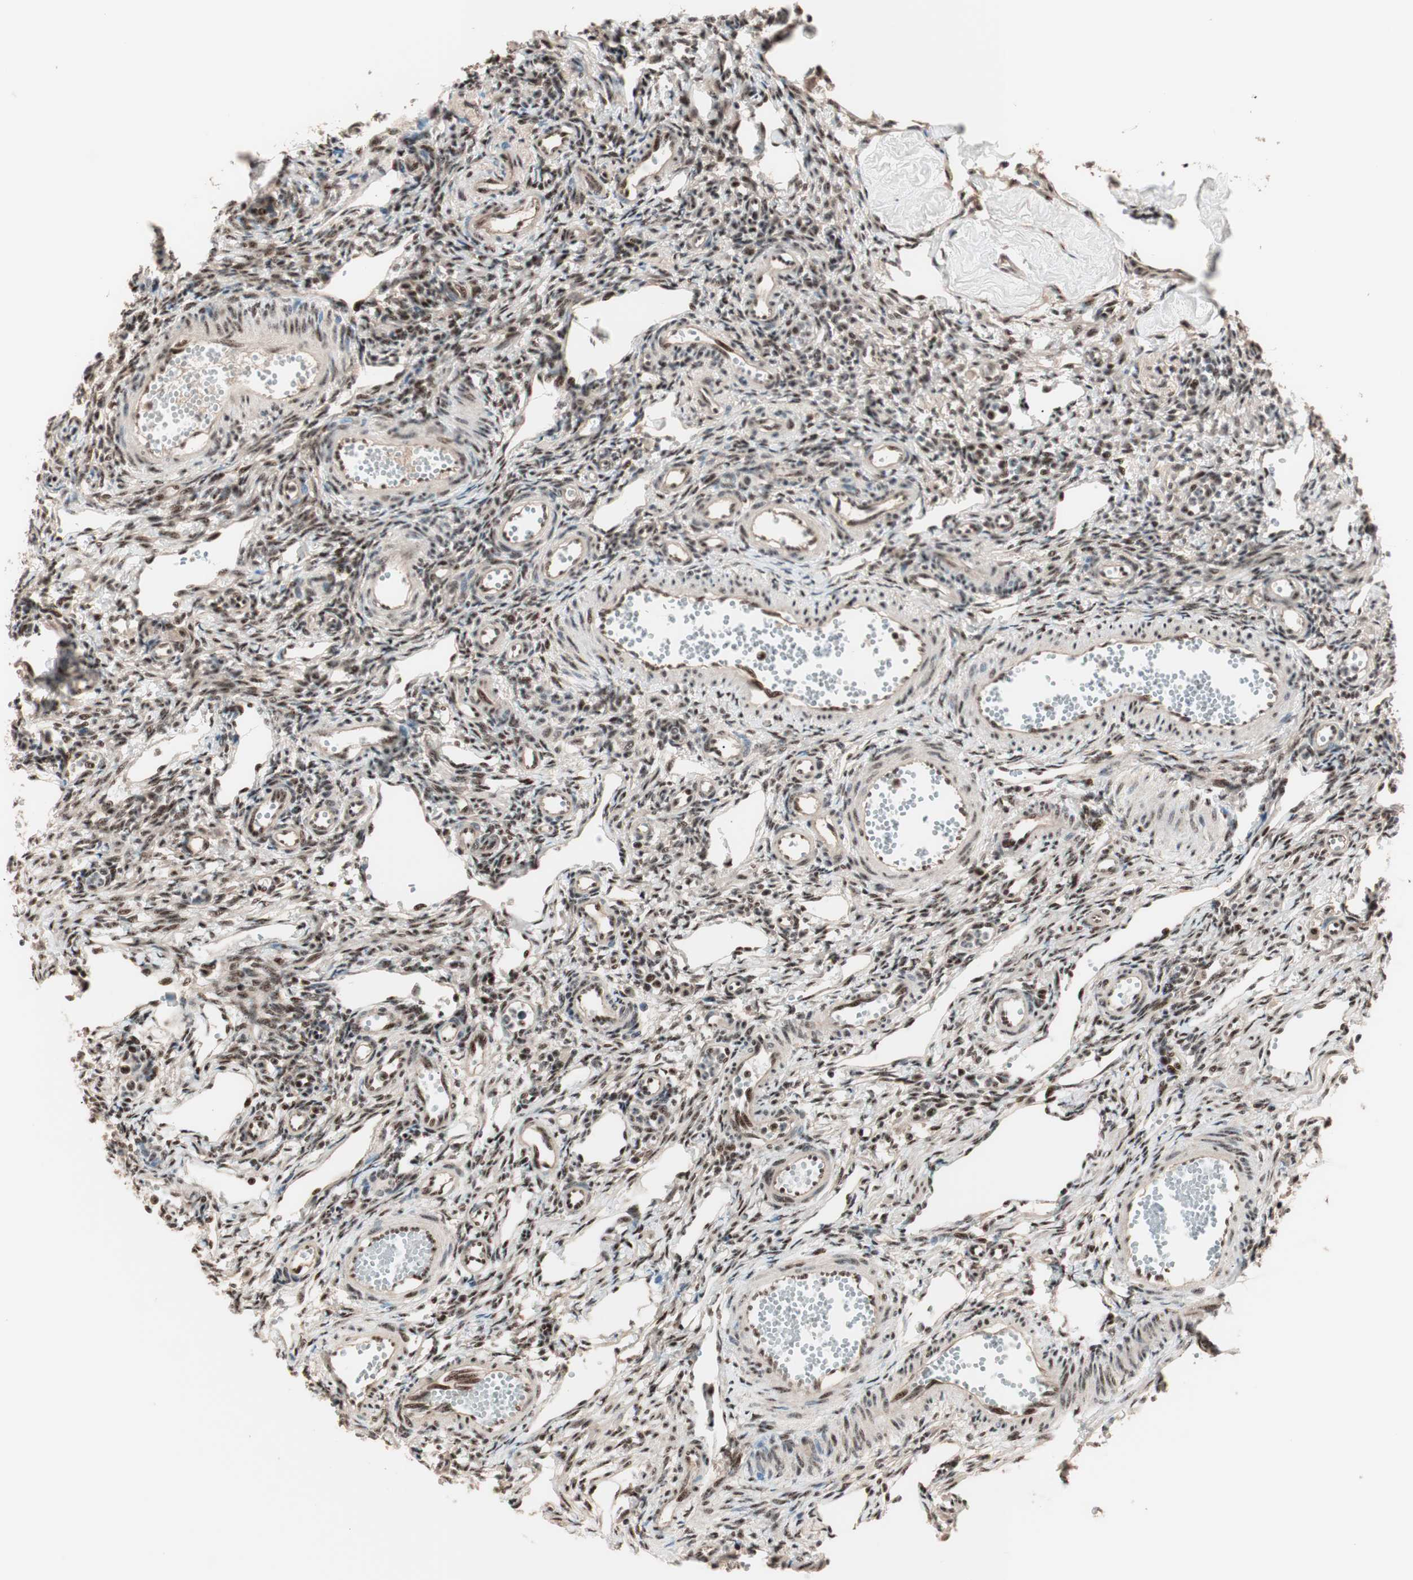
{"staining": {"intensity": "strong", "quantity": ">75%", "location": "nuclear"}, "tissue": "ovary", "cell_type": "Follicle cells", "image_type": "normal", "snomed": [{"axis": "morphology", "description": "Normal tissue, NOS"}, {"axis": "topography", "description": "Ovary"}], "caption": "Approximately >75% of follicle cells in benign human ovary exhibit strong nuclear protein staining as visualized by brown immunohistochemical staining.", "gene": "NR5A2", "patient": {"sex": "female", "age": 33}}